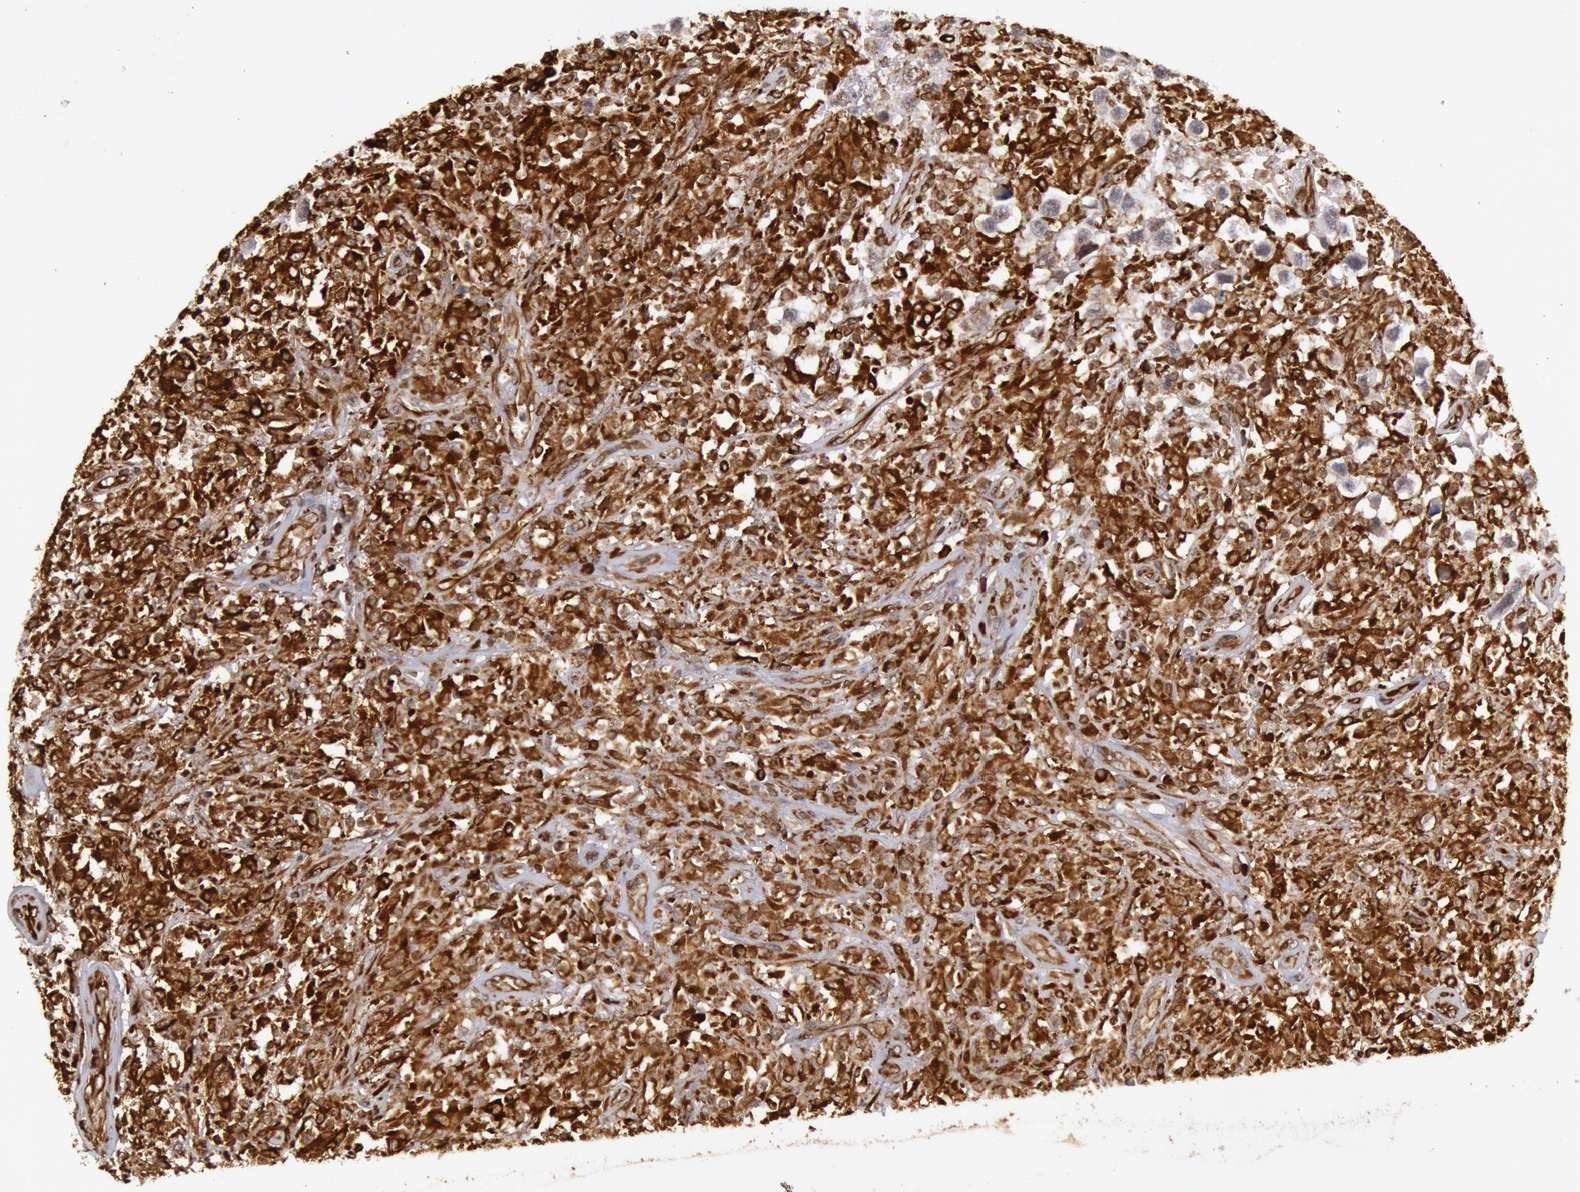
{"staining": {"intensity": "strong", "quantity": ">75%", "location": "cytoplasmic/membranous"}, "tissue": "testis cancer", "cell_type": "Tumor cells", "image_type": "cancer", "snomed": [{"axis": "morphology", "description": "Seminoma, NOS"}, {"axis": "topography", "description": "Testis"}], "caption": "Protein expression analysis of human testis seminoma reveals strong cytoplasmic/membranous positivity in approximately >75% of tumor cells.", "gene": "TAP2", "patient": {"sex": "male", "age": 34}}